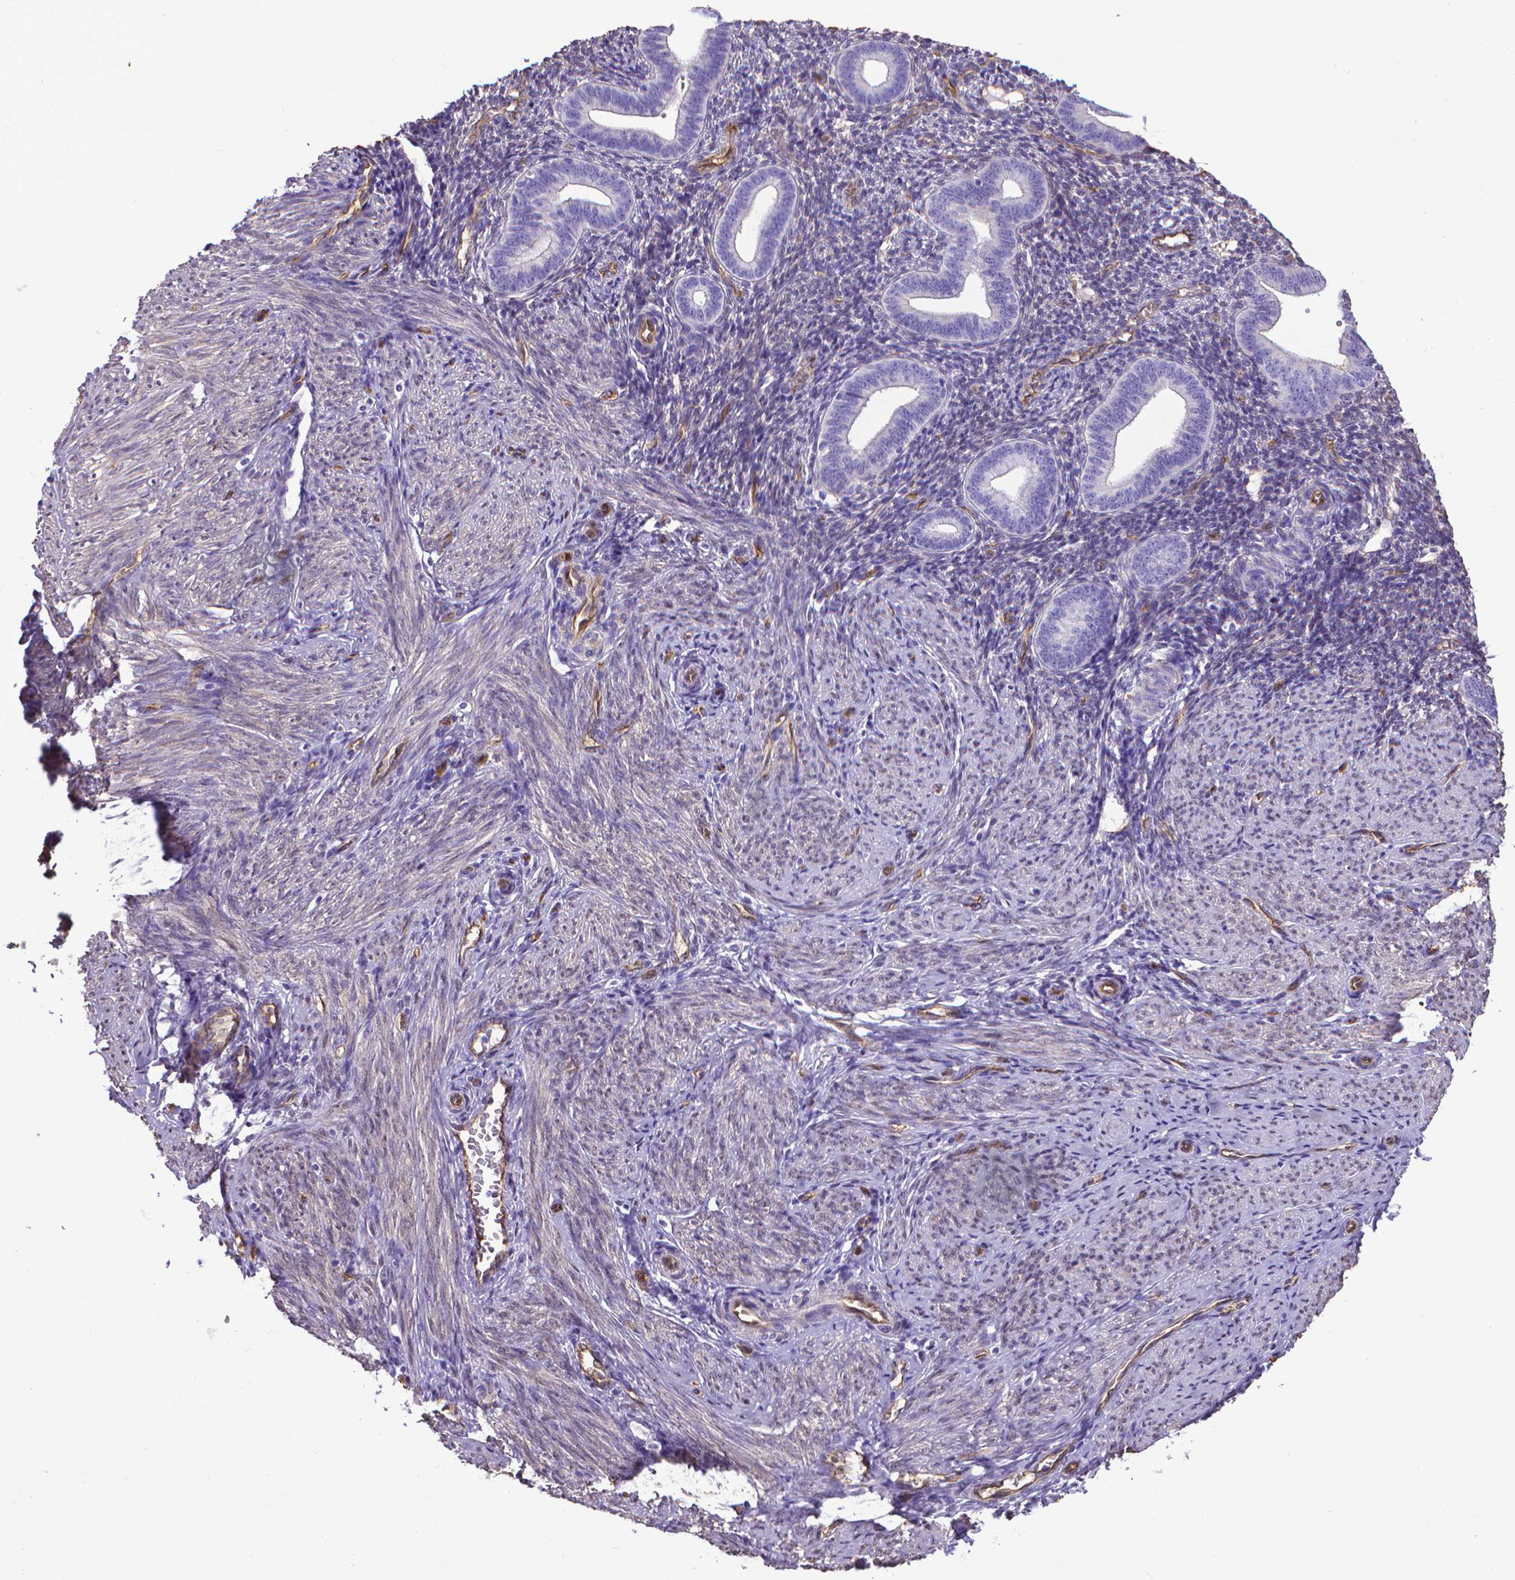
{"staining": {"intensity": "negative", "quantity": "none", "location": "none"}, "tissue": "endometrium", "cell_type": "Cells in endometrial stroma", "image_type": "normal", "snomed": [{"axis": "morphology", "description": "Normal tissue, NOS"}, {"axis": "topography", "description": "Endometrium"}], "caption": "The immunohistochemistry (IHC) micrograph has no significant staining in cells in endometrial stroma of endometrium.", "gene": "CLIC4", "patient": {"sex": "female", "age": 40}}